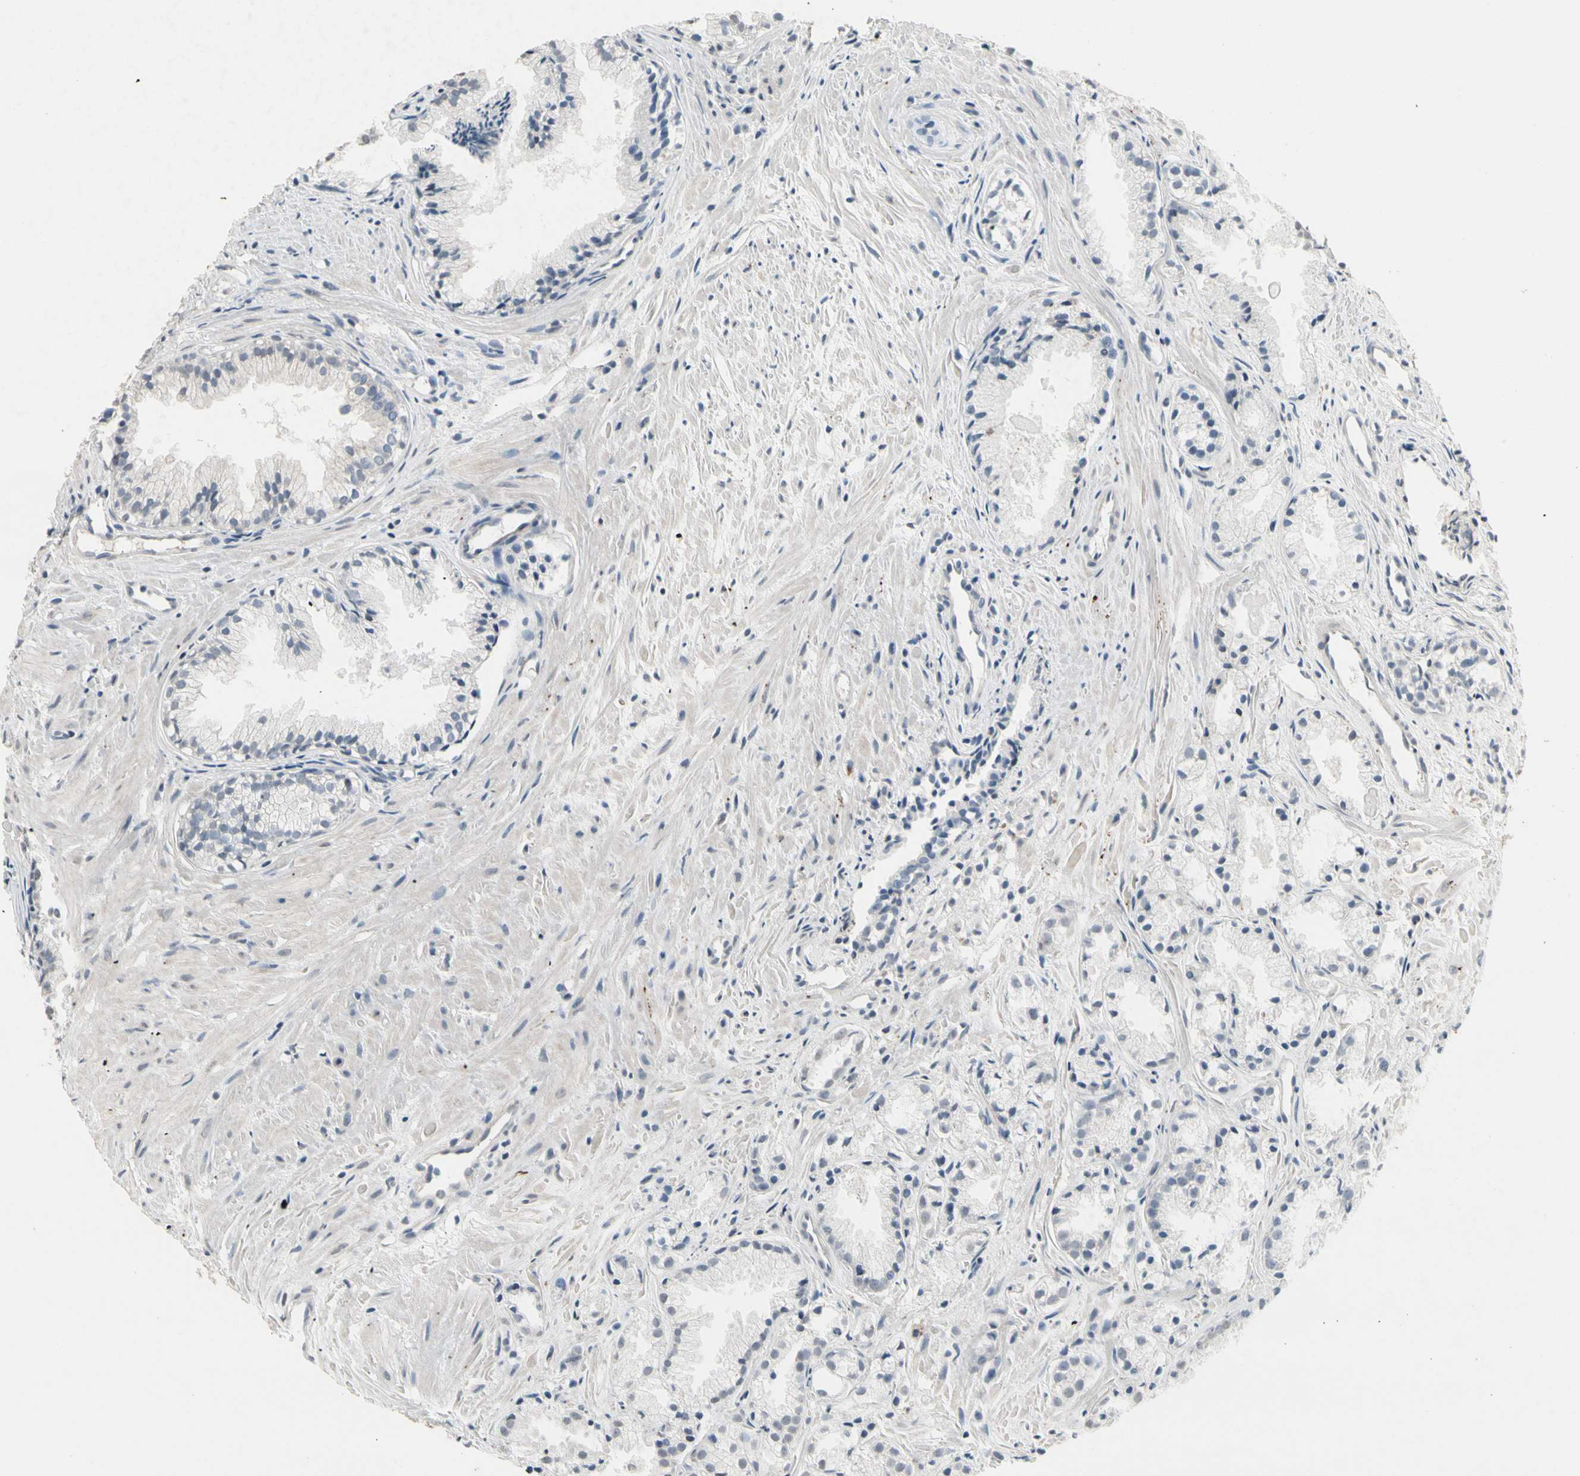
{"staining": {"intensity": "negative", "quantity": "none", "location": "none"}, "tissue": "prostate cancer", "cell_type": "Tumor cells", "image_type": "cancer", "snomed": [{"axis": "morphology", "description": "Adenocarcinoma, Low grade"}, {"axis": "topography", "description": "Prostate"}], "caption": "IHC photomicrograph of neoplastic tissue: human prostate cancer (adenocarcinoma (low-grade)) stained with DAB reveals no significant protein expression in tumor cells.", "gene": "SV2A", "patient": {"sex": "male", "age": 72}}